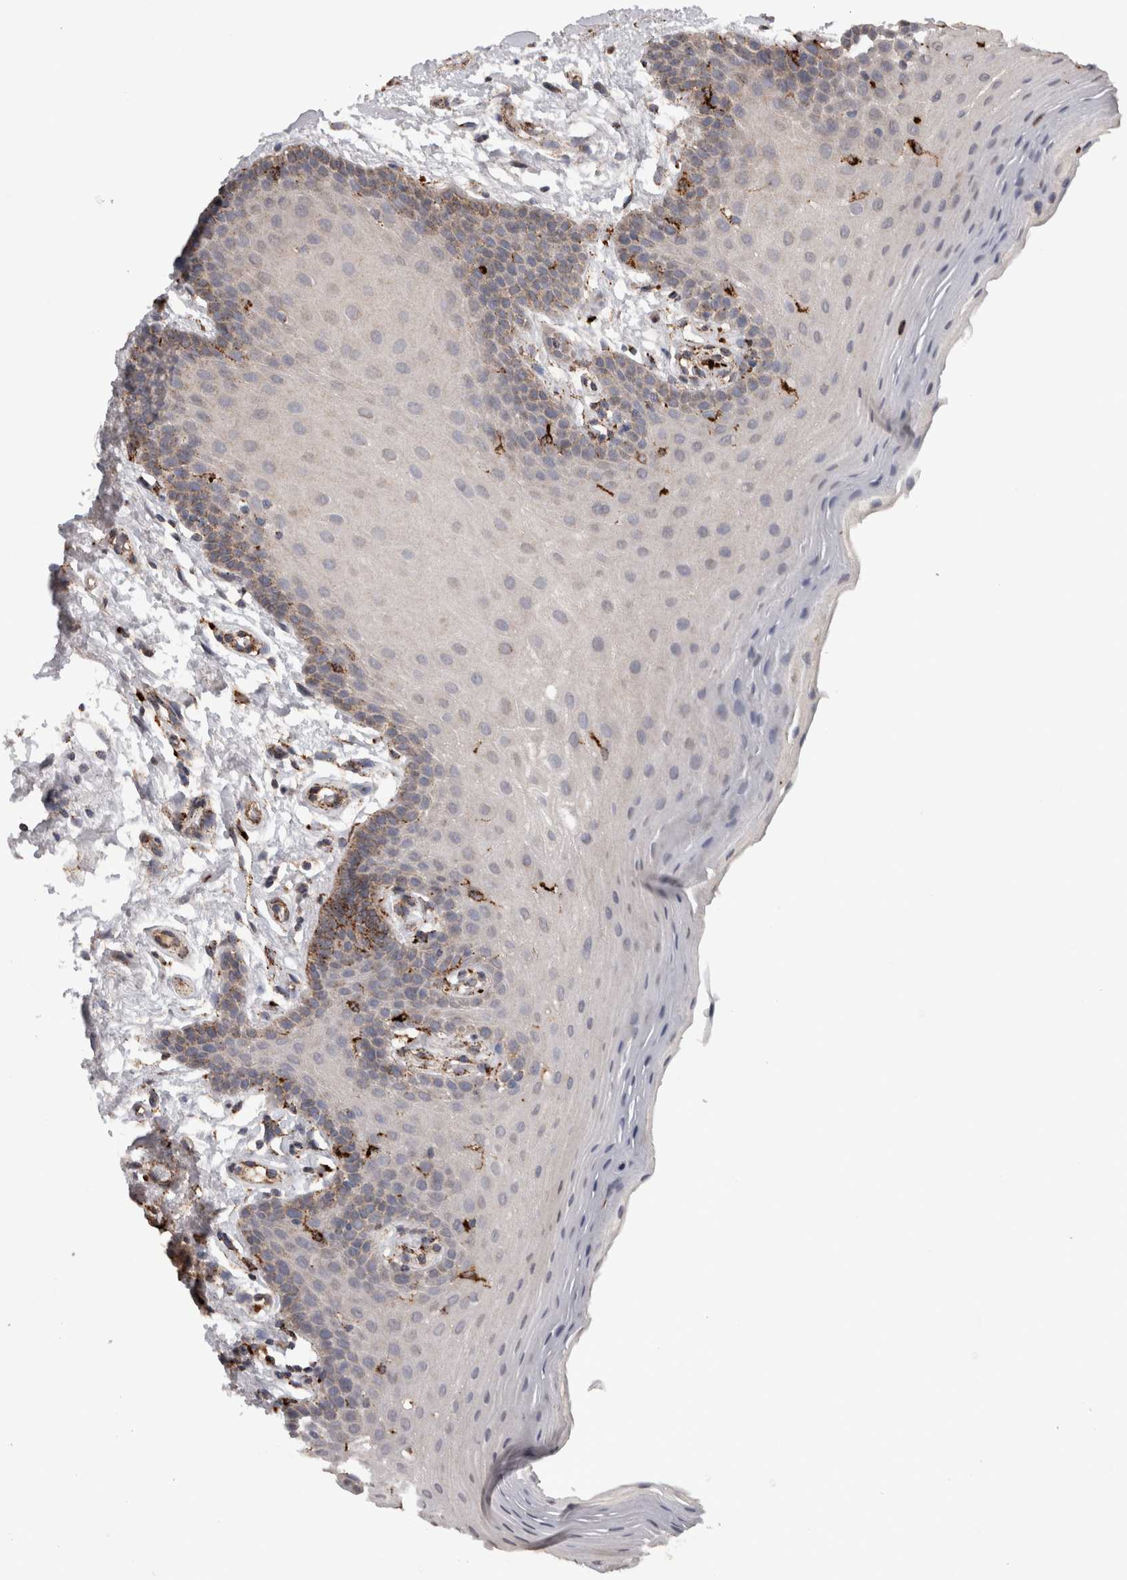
{"staining": {"intensity": "moderate", "quantity": "<25%", "location": "cytoplasmic/membranous"}, "tissue": "oral mucosa", "cell_type": "Squamous epithelial cells", "image_type": "normal", "snomed": [{"axis": "morphology", "description": "Normal tissue, NOS"}, {"axis": "topography", "description": "Oral tissue"}], "caption": "The photomicrograph exhibits immunohistochemical staining of benign oral mucosa. There is moderate cytoplasmic/membranous positivity is appreciated in approximately <25% of squamous epithelial cells.", "gene": "CTSZ", "patient": {"sex": "male", "age": 62}}